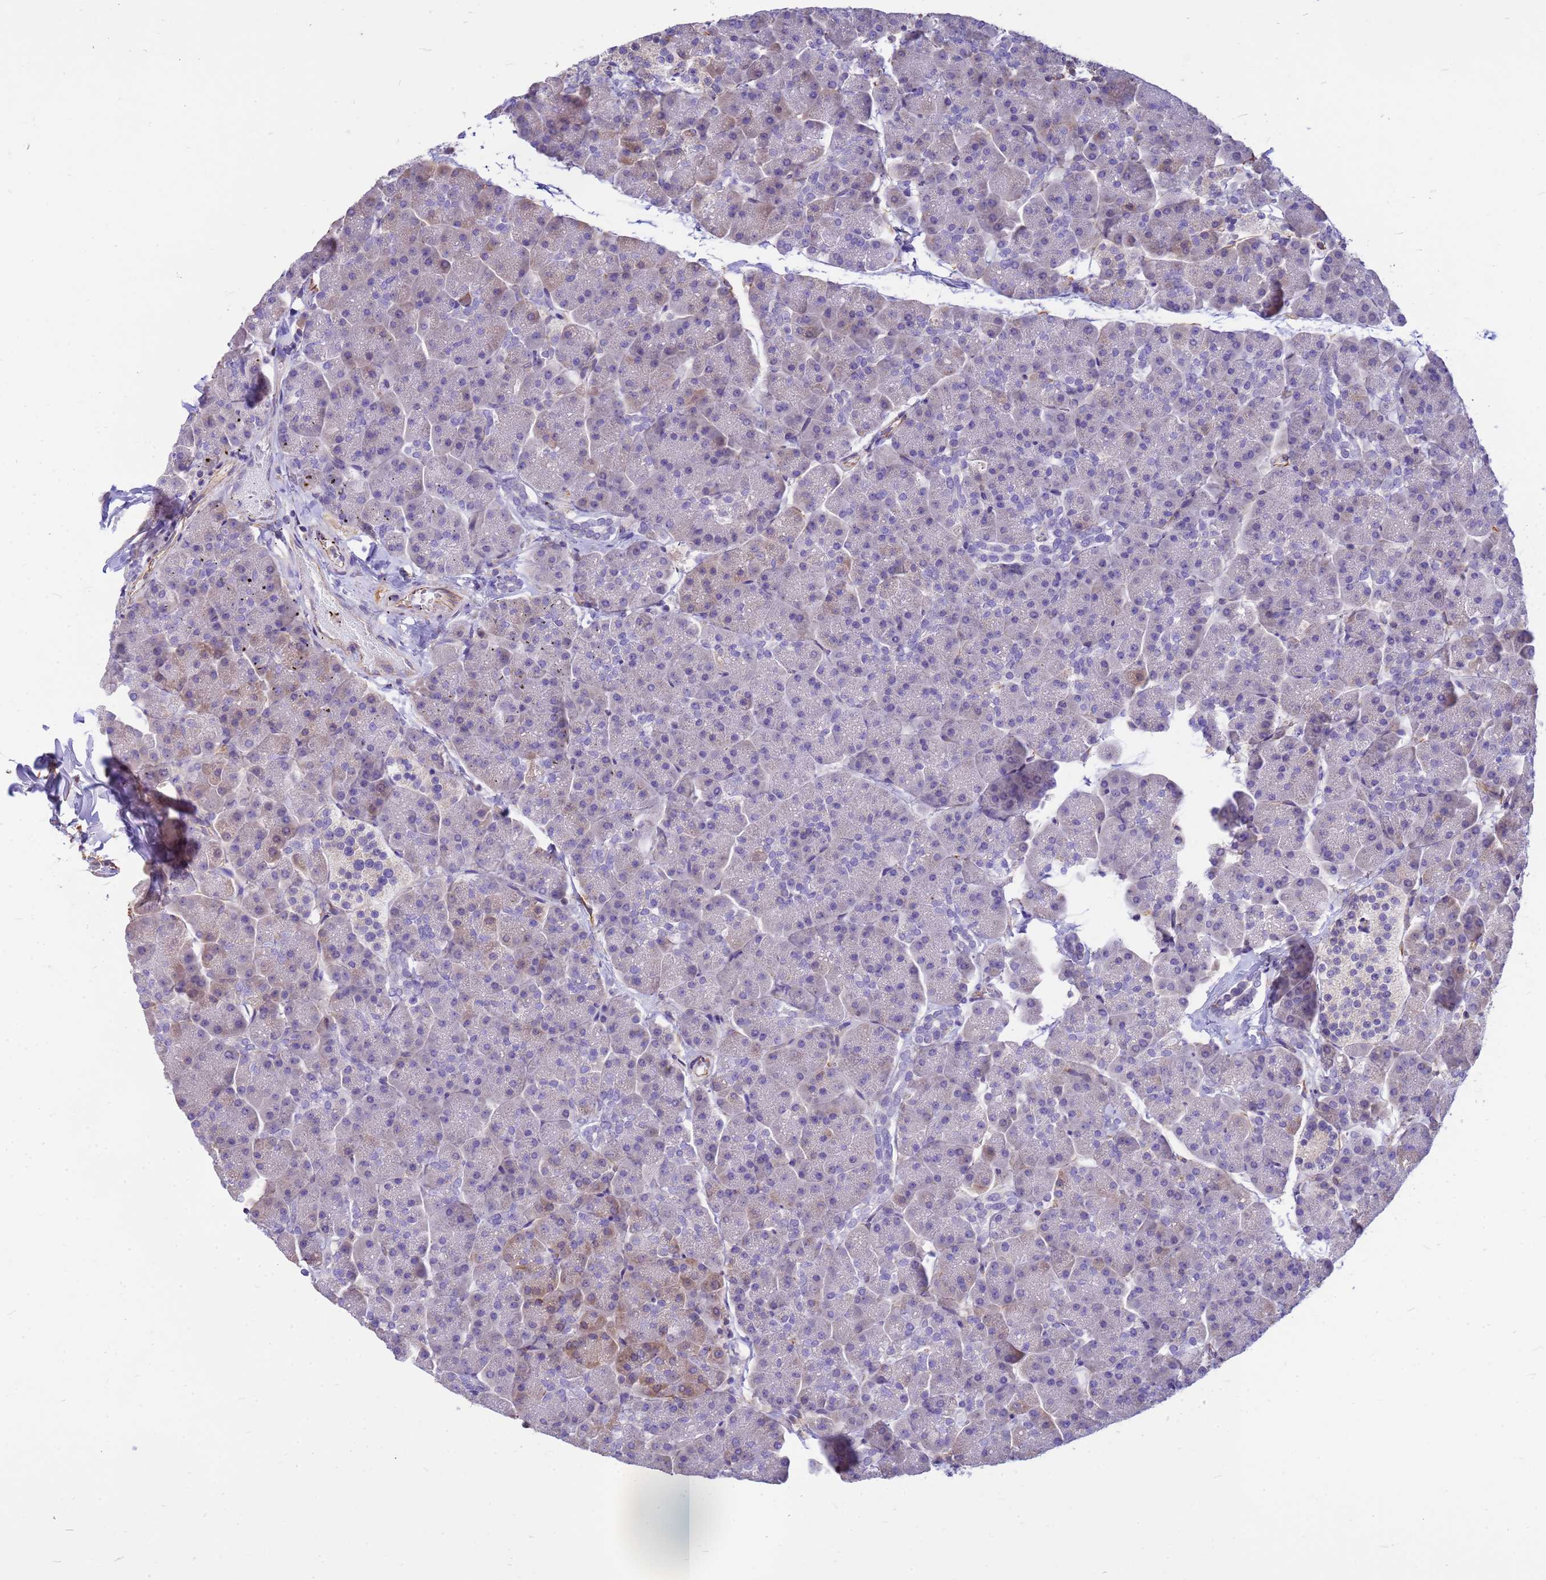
{"staining": {"intensity": "weak", "quantity": "<25%", "location": "cytoplasmic/membranous"}, "tissue": "pancreas", "cell_type": "Exocrine glandular cells", "image_type": "normal", "snomed": [{"axis": "morphology", "description": "Normal tissue, NOS"}, {"axis": "topography", "description": "Pancreas"}, {"axis": "topography", "description": "Peripheral nerve tissue"}], "caption": "An image of human pancreas is negative for staining in exocrine glandular cells. (DAB (3,3'-diaminobenzidine) immunohistochemistry (IHC), high magnification).", "gene": "TCEAL3", "patient": {"sex": "male", "age": 54}}